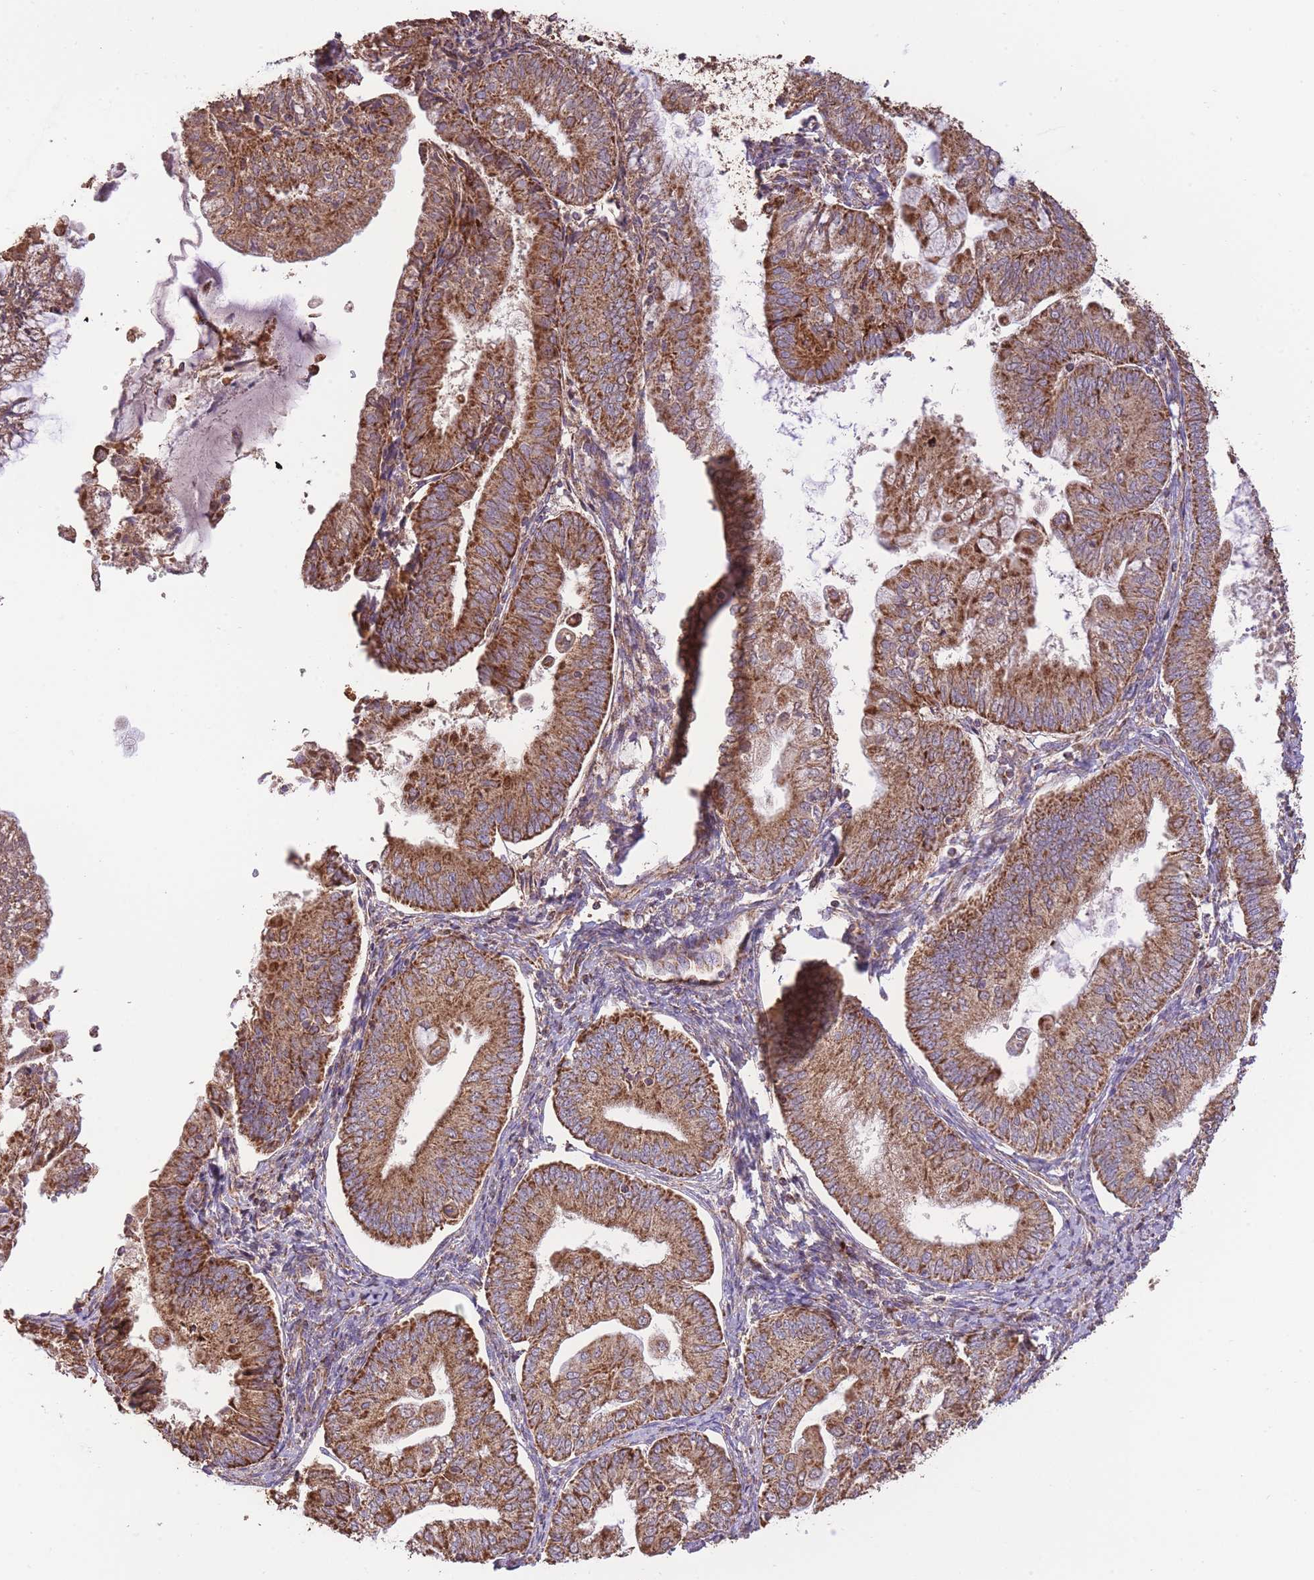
{"staining": {"intensity": "strong", "quantity": ">75%", "location": "cytoplasmic/membranous"}, "tissue": "endometrial cancer", "cell_type": "Tumor cells", "image_type": "cancer", "snomed": [{"axis": "morphology", "description": "Adenocarcinoma, NOS"}, {"axis": "topography", "description": "Endometrium"}], "caption": "This histopathology image displays IHC staining of endometrial cancer (adenocarcinoma), with high strong cytoplasmic/membranous expression in about >75% of tumor cells.", "gene": "PREP", "patient": {"sex": "female", "age": 55}}